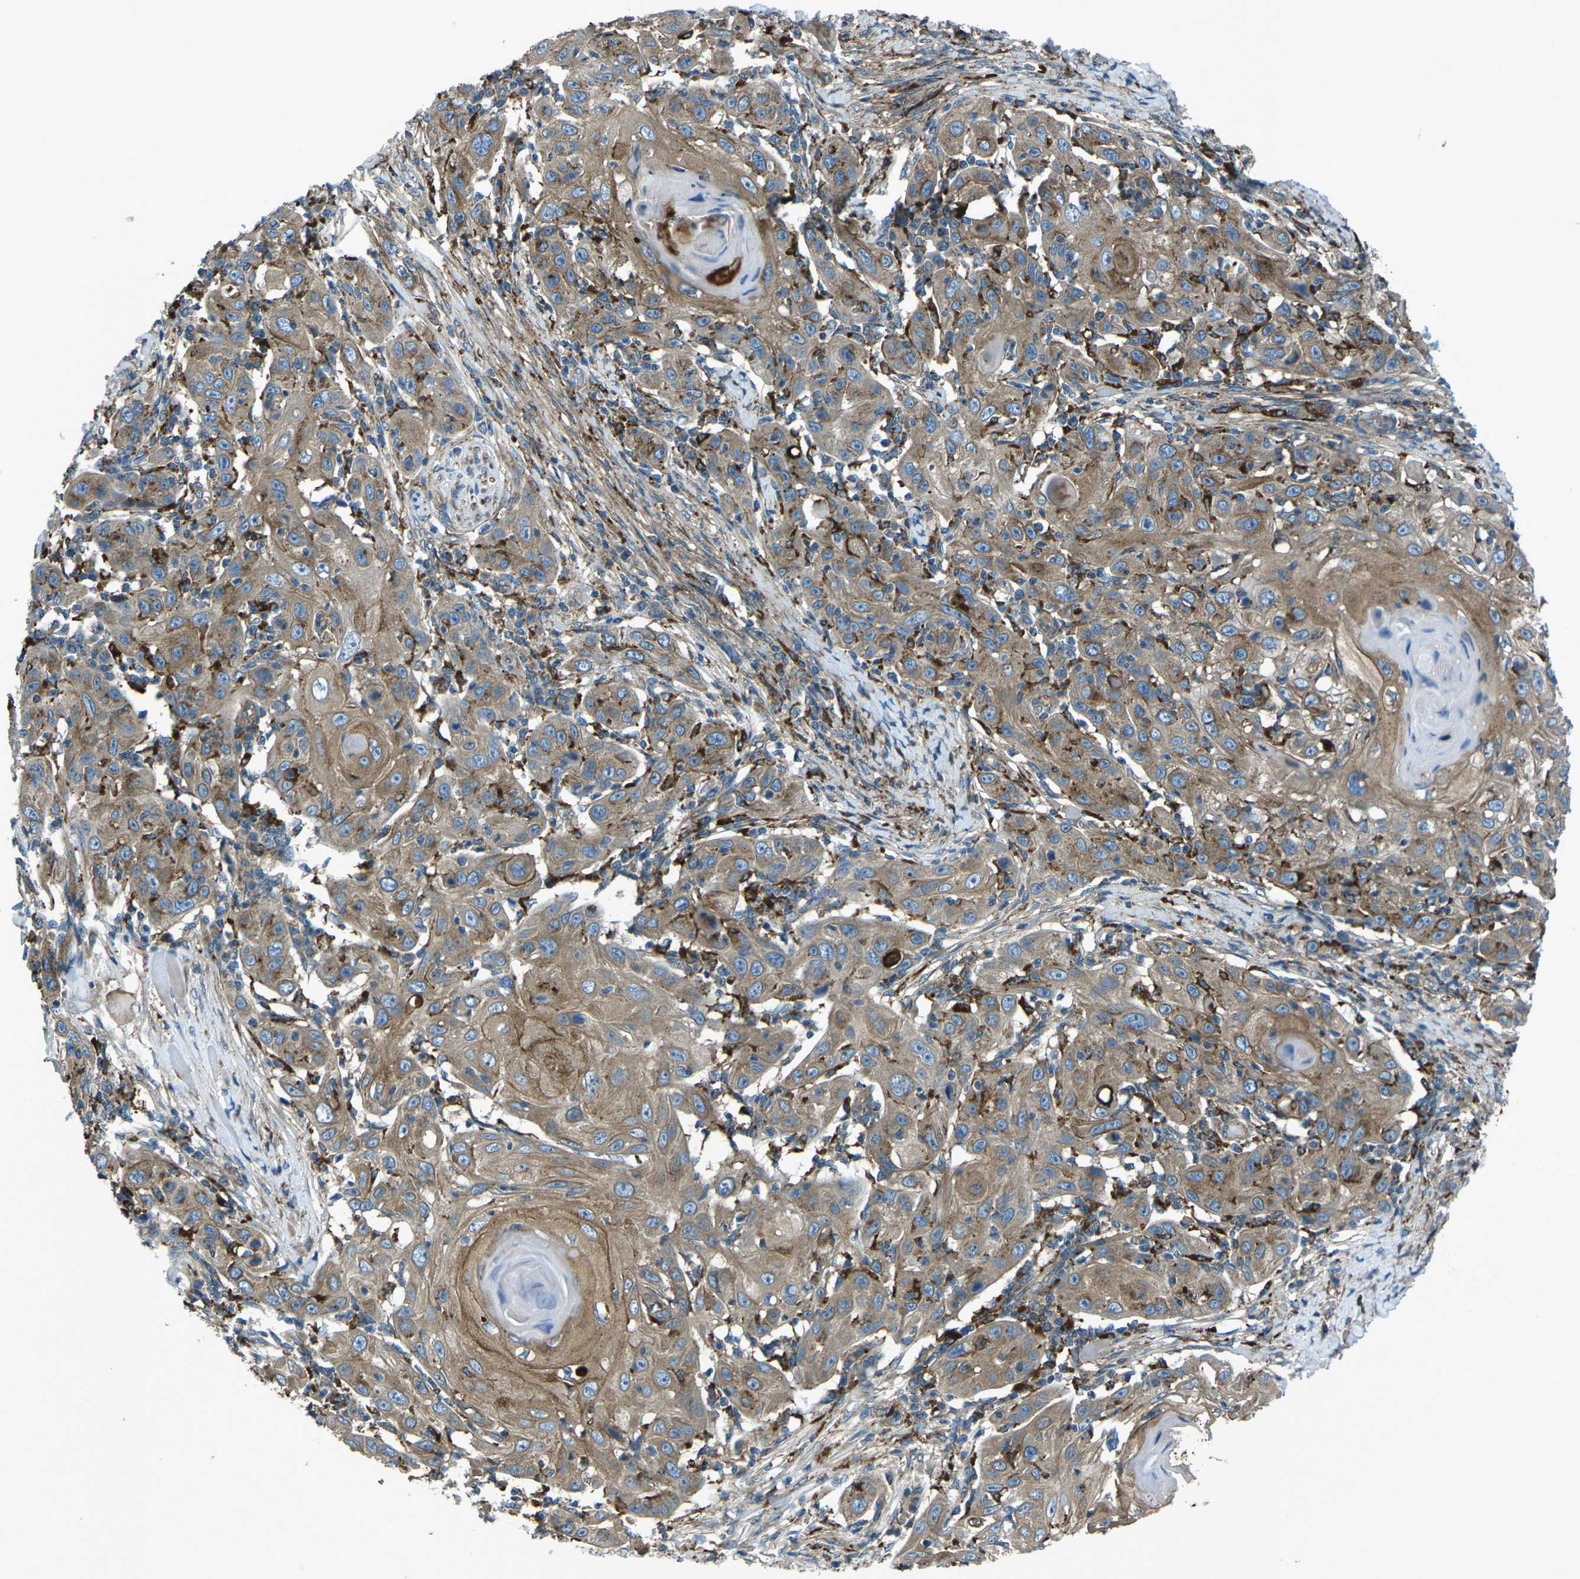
{"staining": {"intensity": "moderate", "quantity": ">75%", "location": "cytoplasmic/membranous"}, "tissue": "skin cancer", "cell_type": "Tumor cells", "image_type": "cancer", "snomed": [{"axis": "morphology", "description": "Squamous cell carcinoma, NOS"}, {"axis": "topography", "description": "Skin"}], "caption": "Moderate cytoplasmic/membranous positivity for a protein is seen in about >75% of tumor cells of skin cancer (squamous cell carcinoma) using IHC.", "gene": "CDK17", "patient": {"sex": "female", "age": 88}}